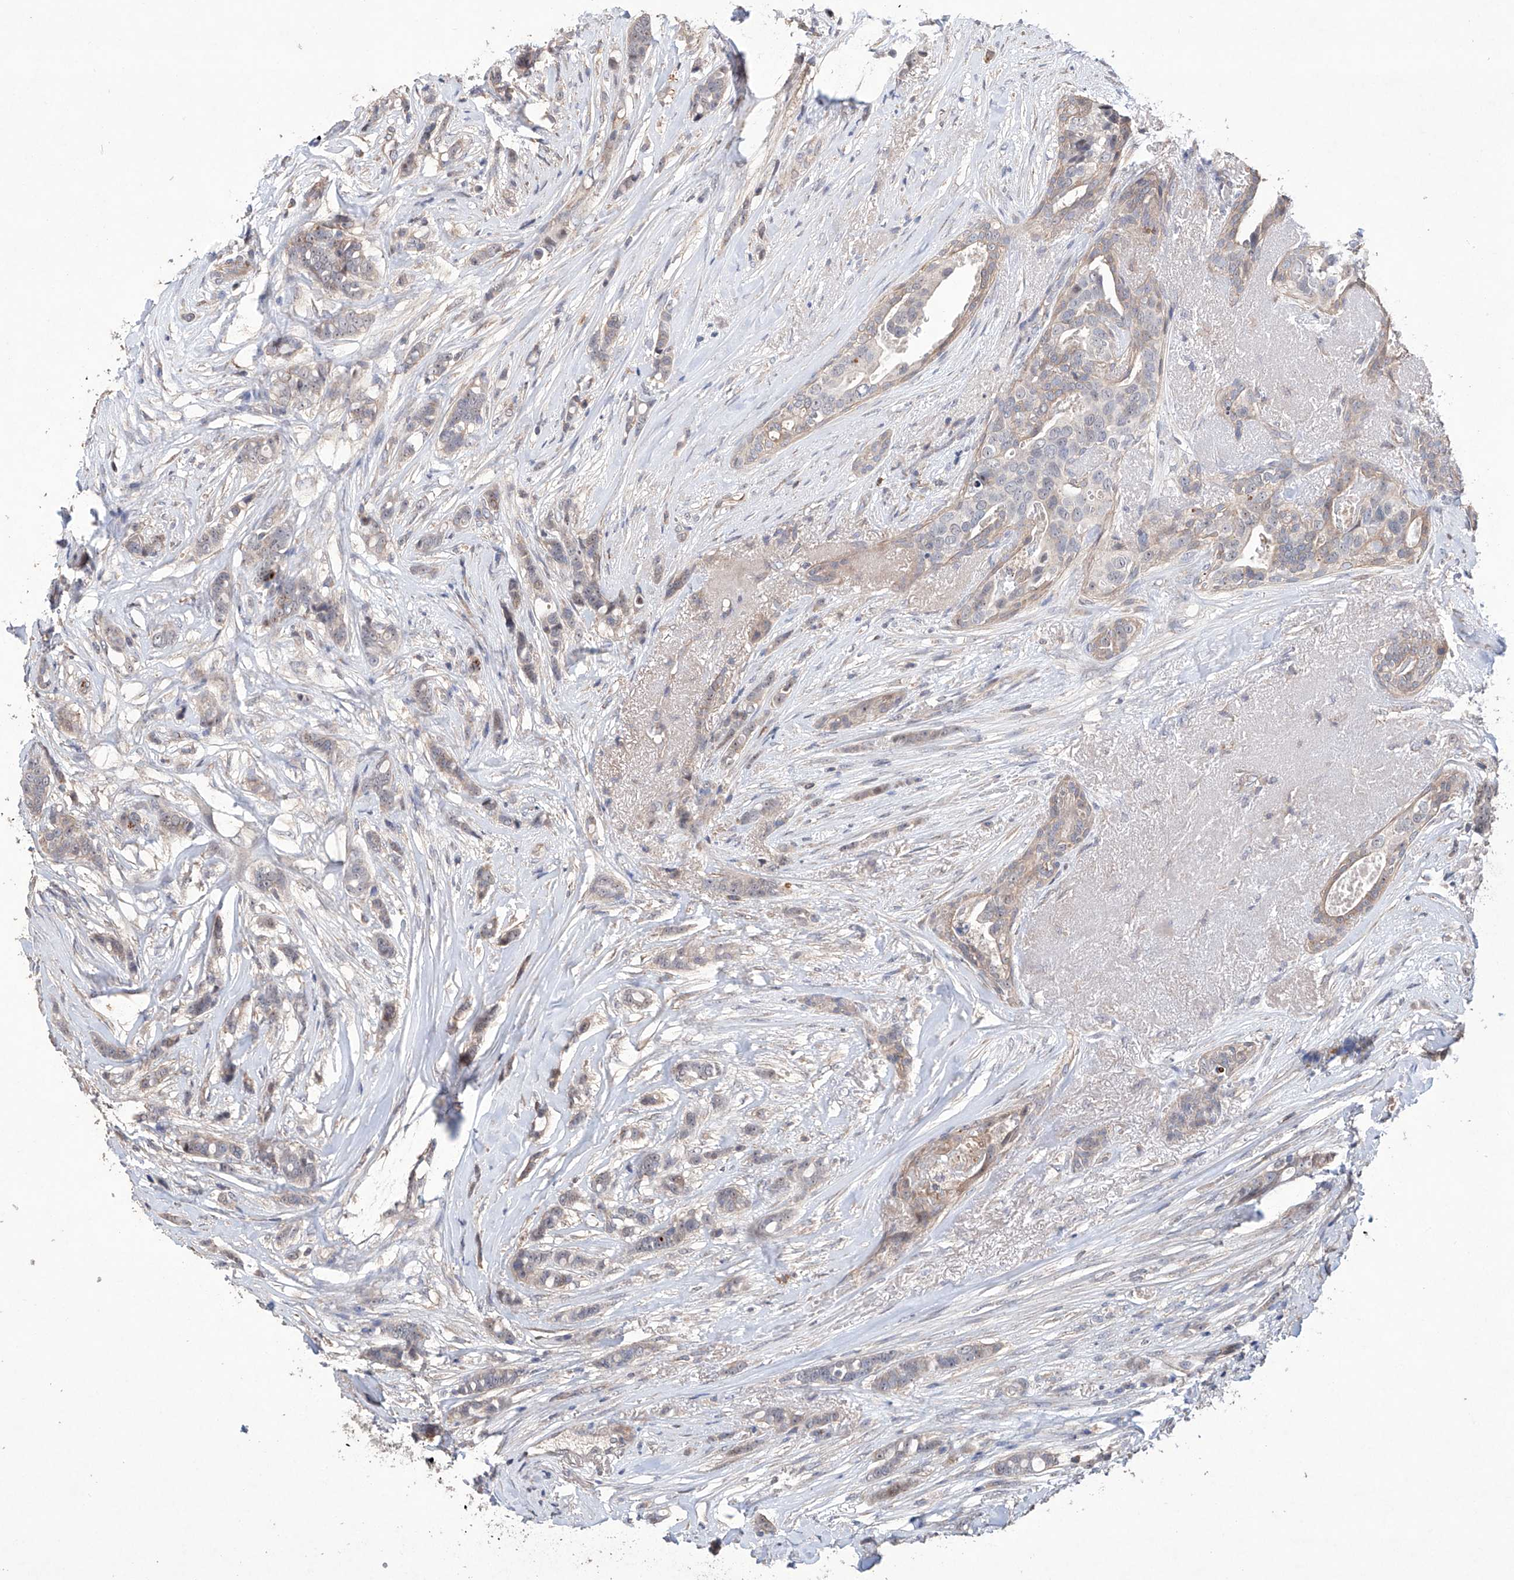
{"staining": {"intensity": "weak", "quantity": "25%-75%", "location": "cytoplasmic/membranous,nuclear"}, "tissue": "breast cancer", "cell_type": "Tumor cells", "image_type": "cancer", "snomed": [{"axis": "morphology", "description": "Lobular carcinoma"}, {"axis": "topography", "description": "Breast"}], "caption": "Immunohistochemistry (IHC) photomicrograph of neoplastic tissue: human breast lobular carcinoma stained using immunohistochemistry exhibits low levels of weak protein expression localized specifically in the cytoplasmic/membranous and nuclear of tumor cells, appearing as a cytoplasmic/membranous and nuclear brown color.", "gene": "AFG1L", "patient": {"sex": "female", "age": 51}}